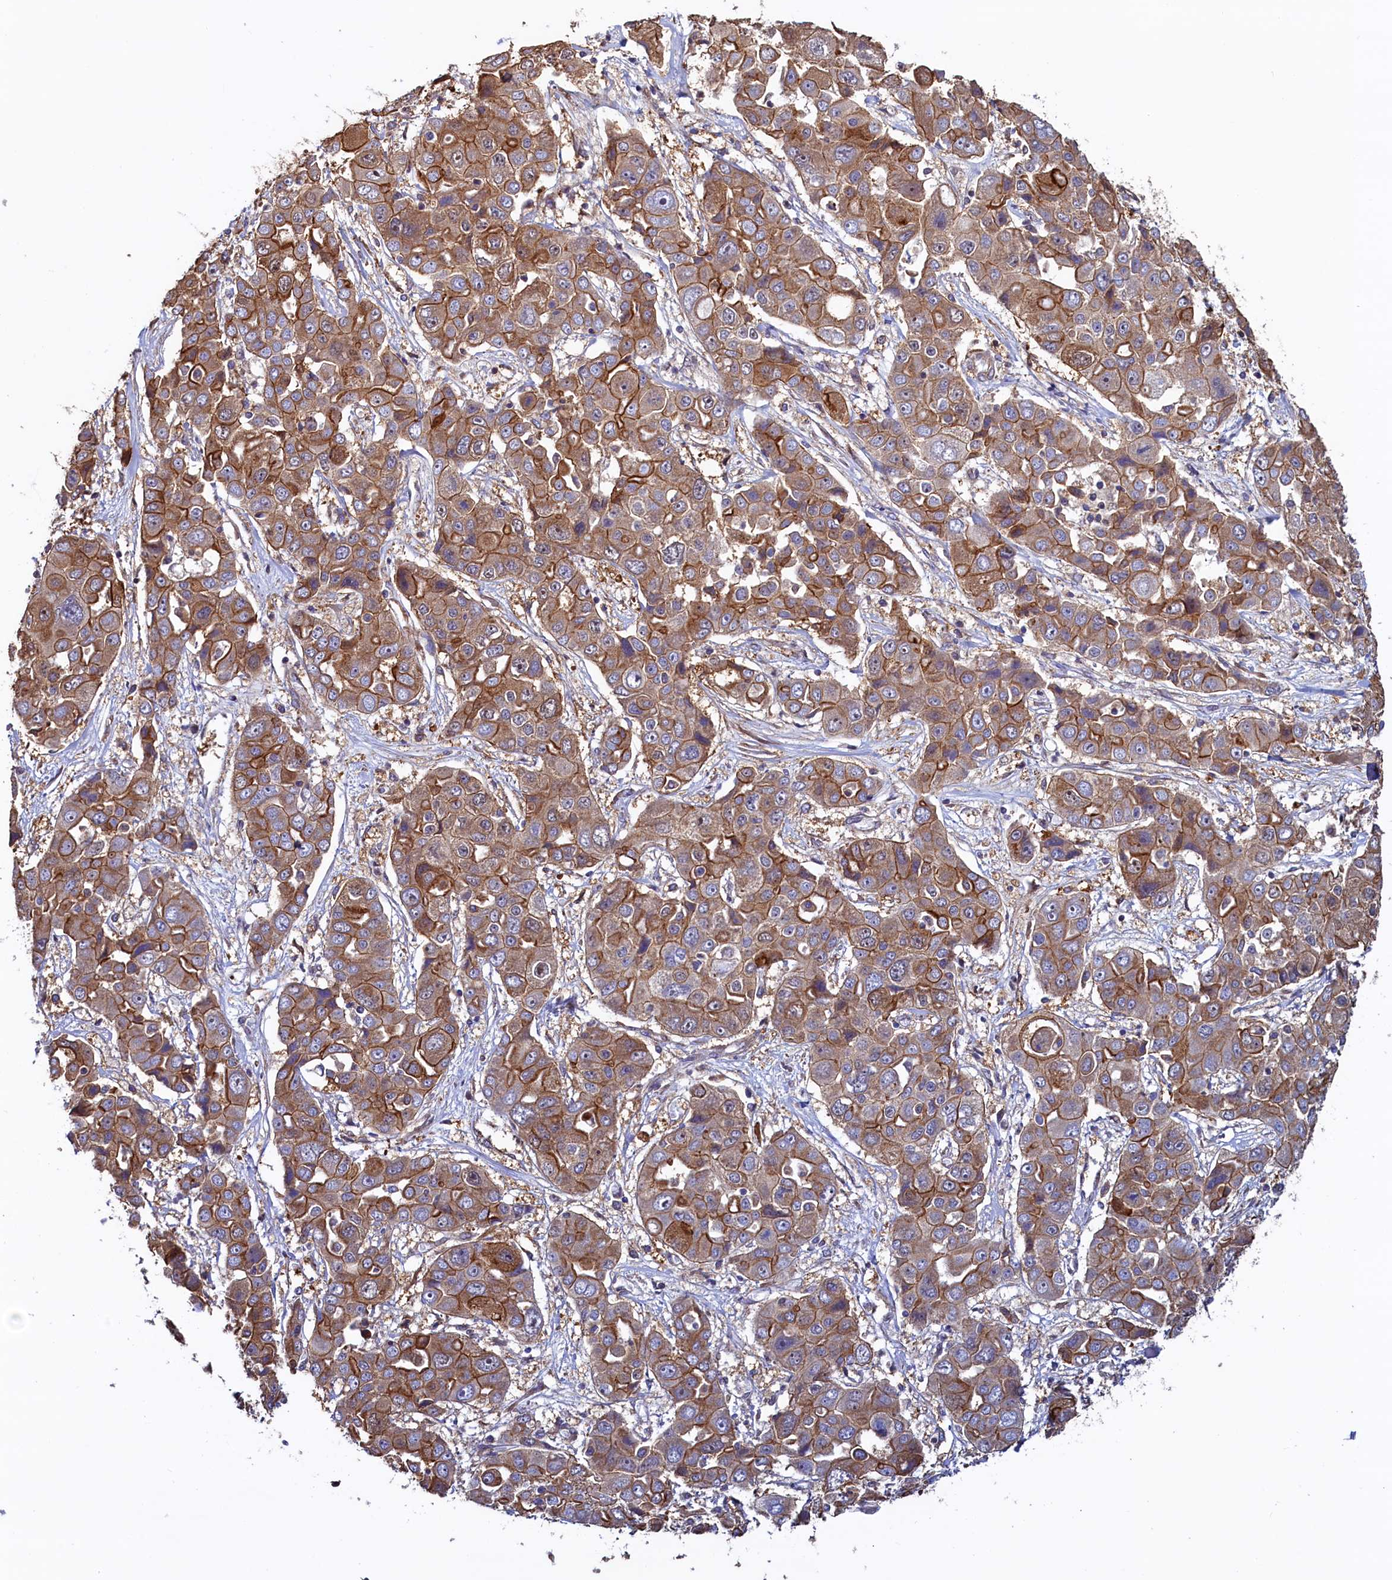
{"staining": {"intensity": "moderate", "quantity": ">75%", "location": "cytoplasmic/membranous"}, "tissue": "liver cancer", "cell_type": "Tumor cells", "image_type": "cancer", "snomed": [{"axis": "morphology", "description": "Cholangiocarcinoma"}, {"axis": "topography", "description": "Liver"}], "caption": "High-magnification brightfield microscopy of liver cancer (cholangiocarcinoma) stained with DAB (3,3'-diaminobenzidine) (brown) and counterstained with hematoxylin (blue). tumor cells exhibit moderate cytoplasmic/membranous positivity is appreciated in approximately>75% of cells.", "gene": "ATXN2L", "patient": {"sex": "male", "age": 67}}